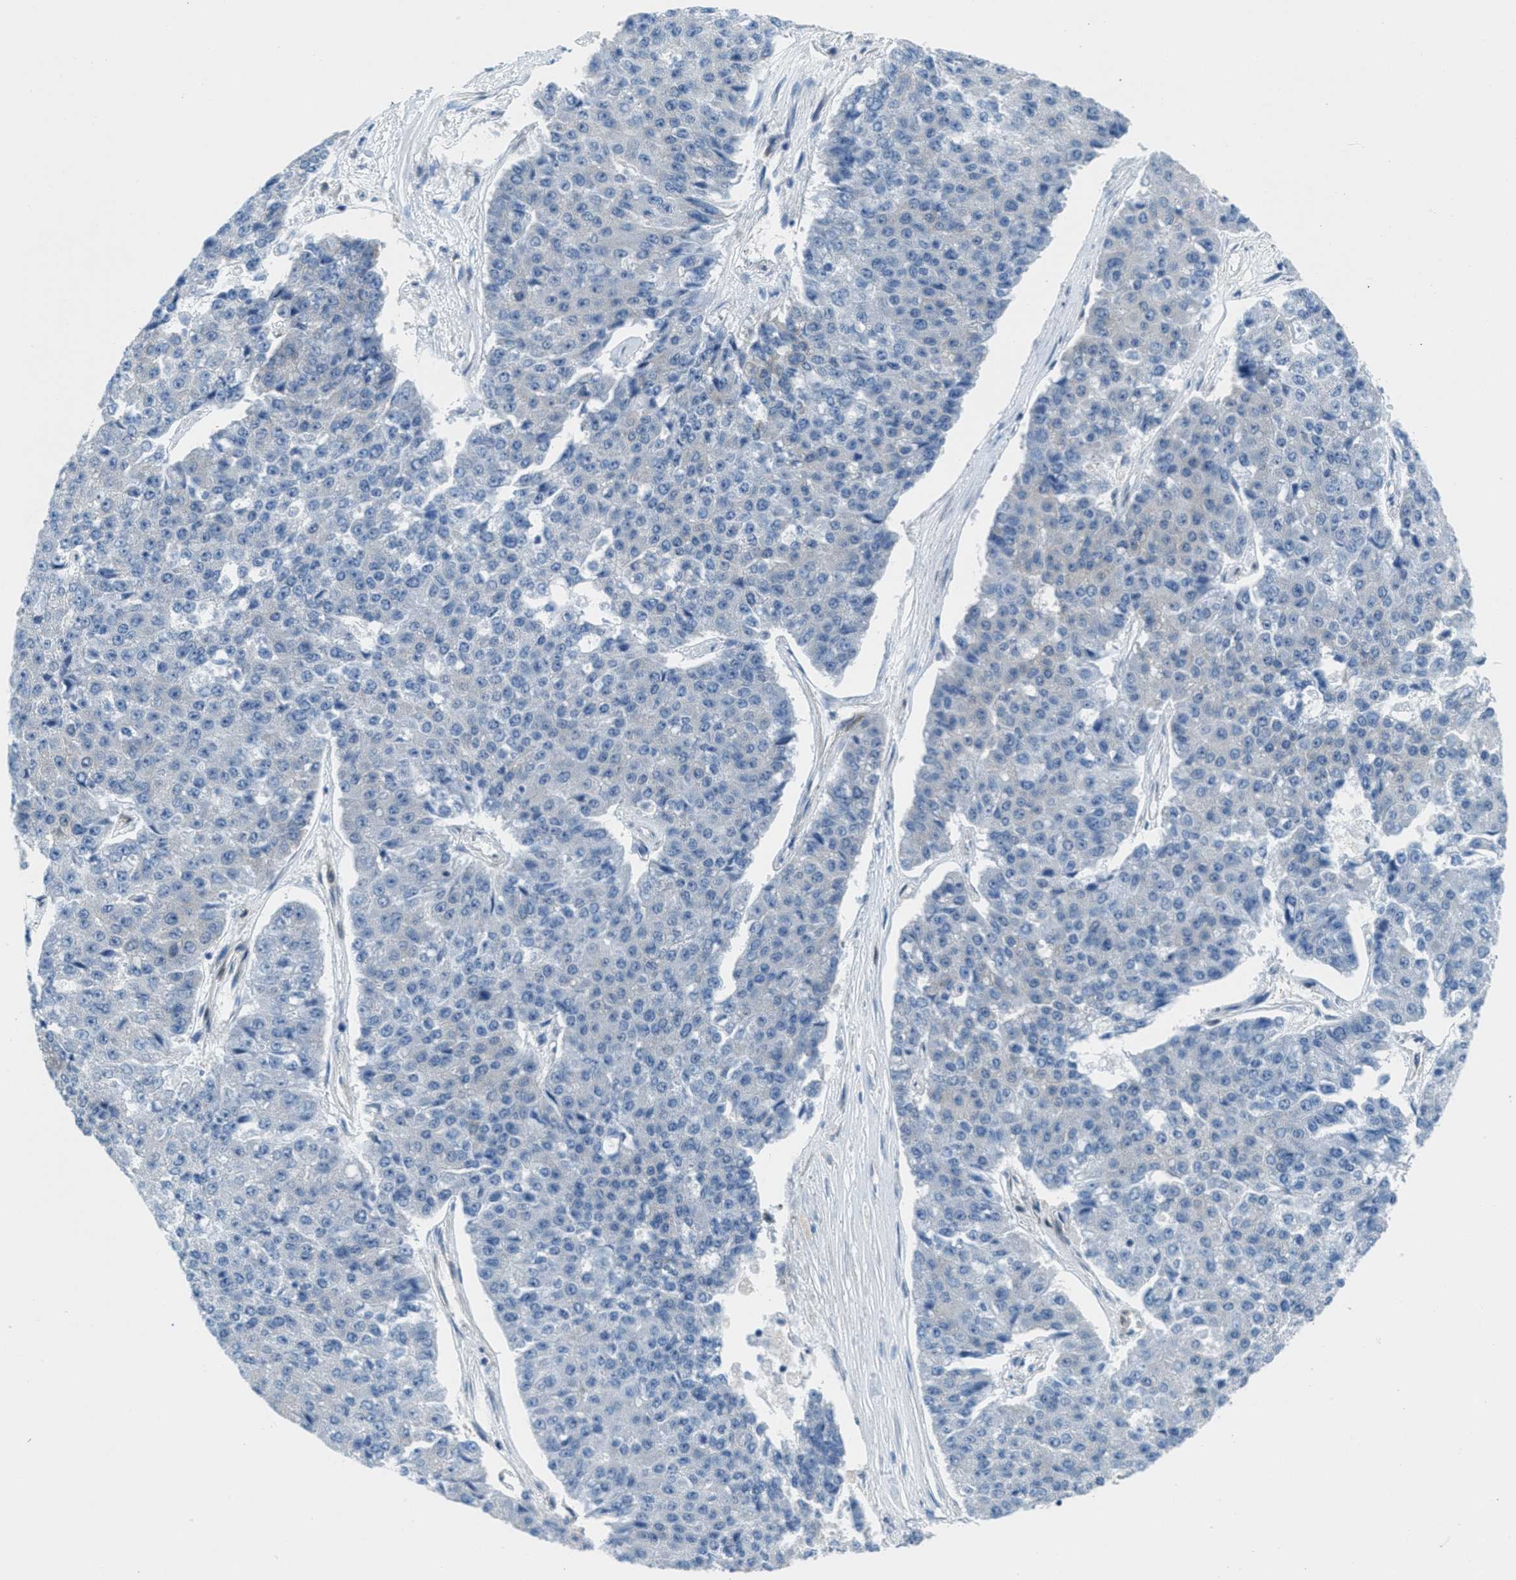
{"staining": {"intensity": "negative", "quantity": "none", "location": "none"}, "tissue": "pancreatic cancer", "cell_type": "Tumor cells", "image_type": "cancer", "snomed": [{"axis": "morphology", "description": "Adenocarcinoma, NOS"}, {"axis": "topography", "description": "Pancreas"}], "caption": "Human pancreatic cancer stained for a protein using immunohistochemistry (IHC) reveals no staining in tumor cells.", "gene": "MAPRE2", "patient": {"sex": "male", "age": 50}}